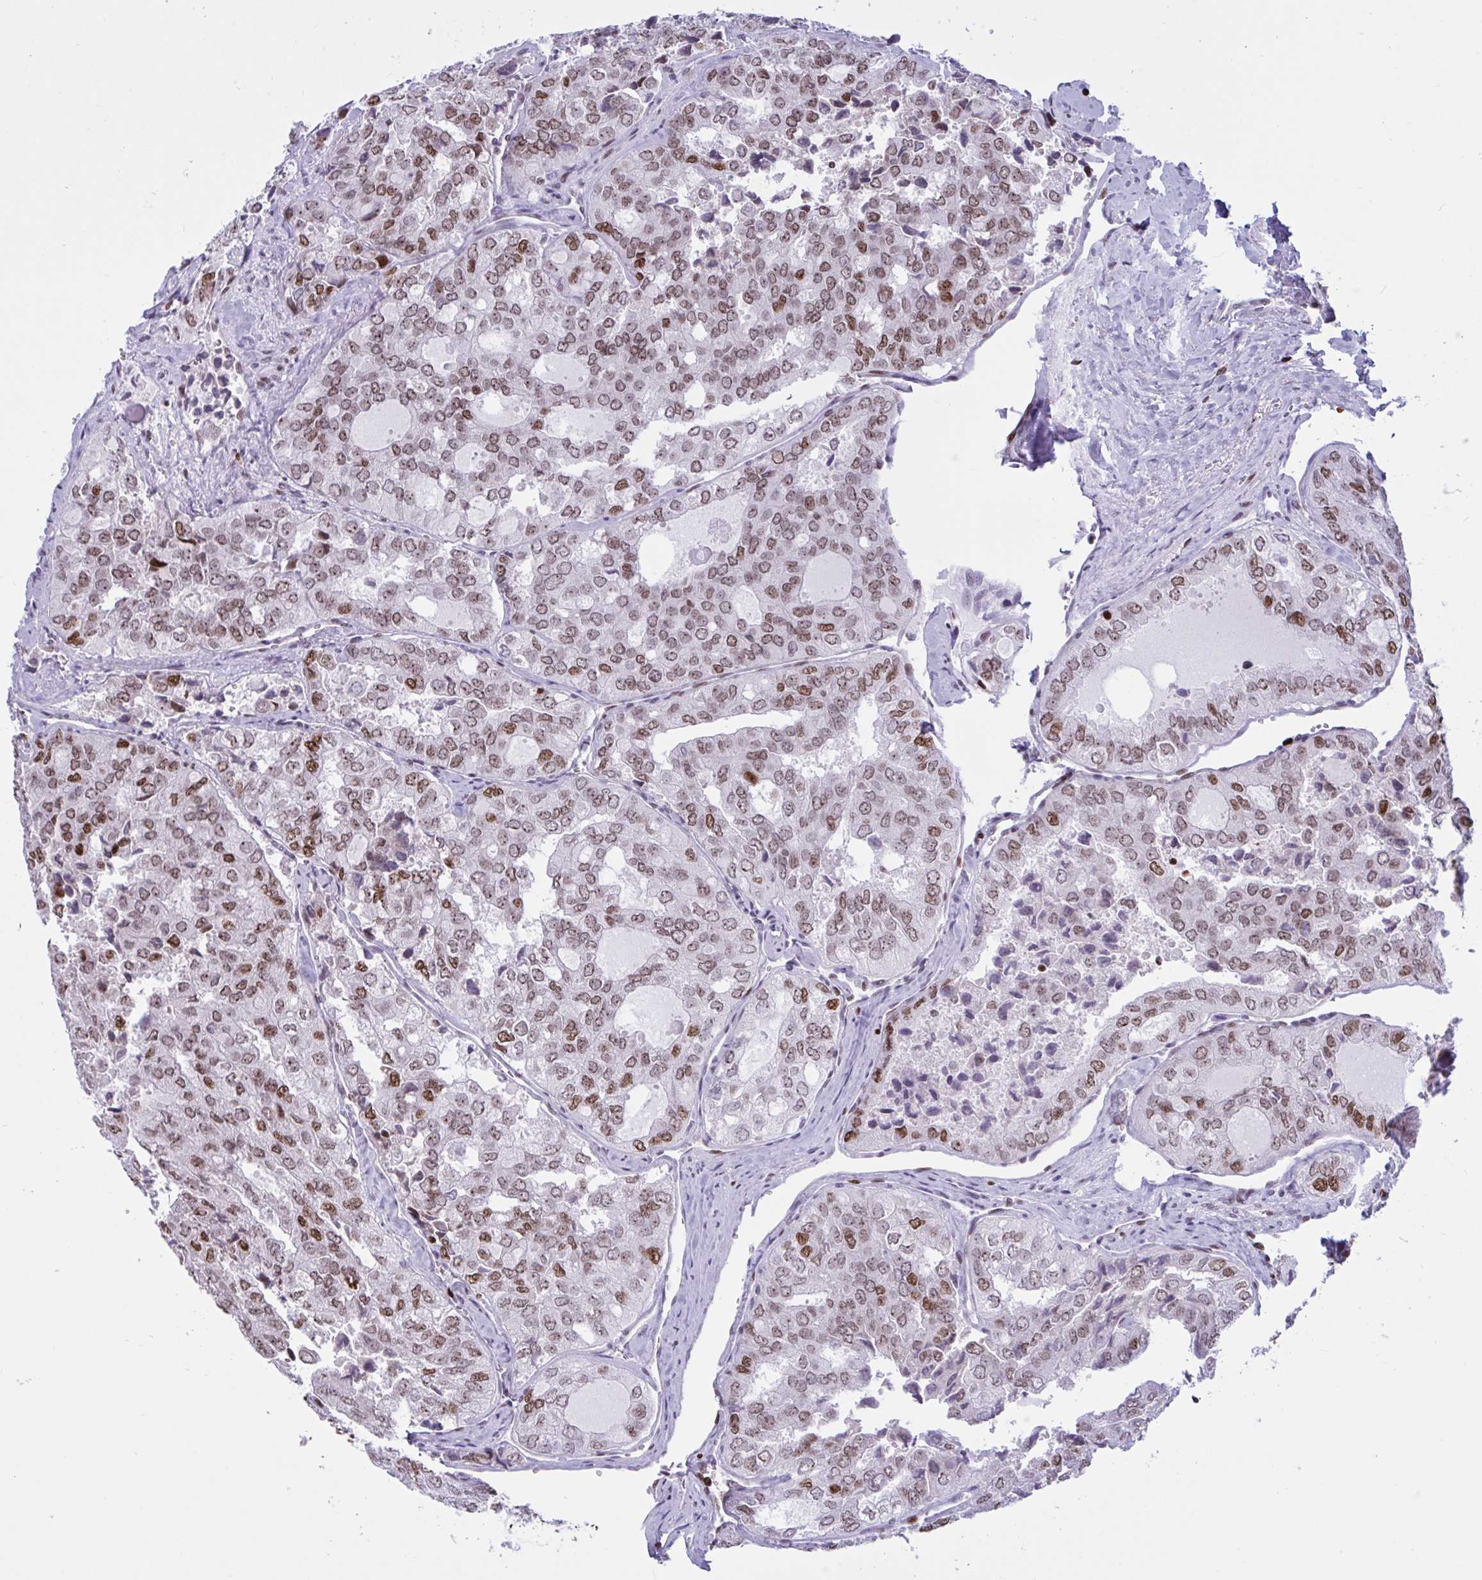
{"staining": {"intensity": "weak", "quantity": "25%-75%", "location": "nuclear"}, "tissue": "thyroid cancer", "cell_type": "Tumor cells", "image_type": "cancer", "snomed": [{"axis": "morphology", "description": "Follicular adenoma carcinoma, NOS"}, {"axis": "topography", "description": "Thyroid gland"}], "caption": "Tumor cells demonstrate low levels of weak nuclear expression in about 25%-75% of cells in human thyroid follicular adenoma carcinoma.", "gene": "HMGB2", "patient": {"sex": "male", "age": 75}}